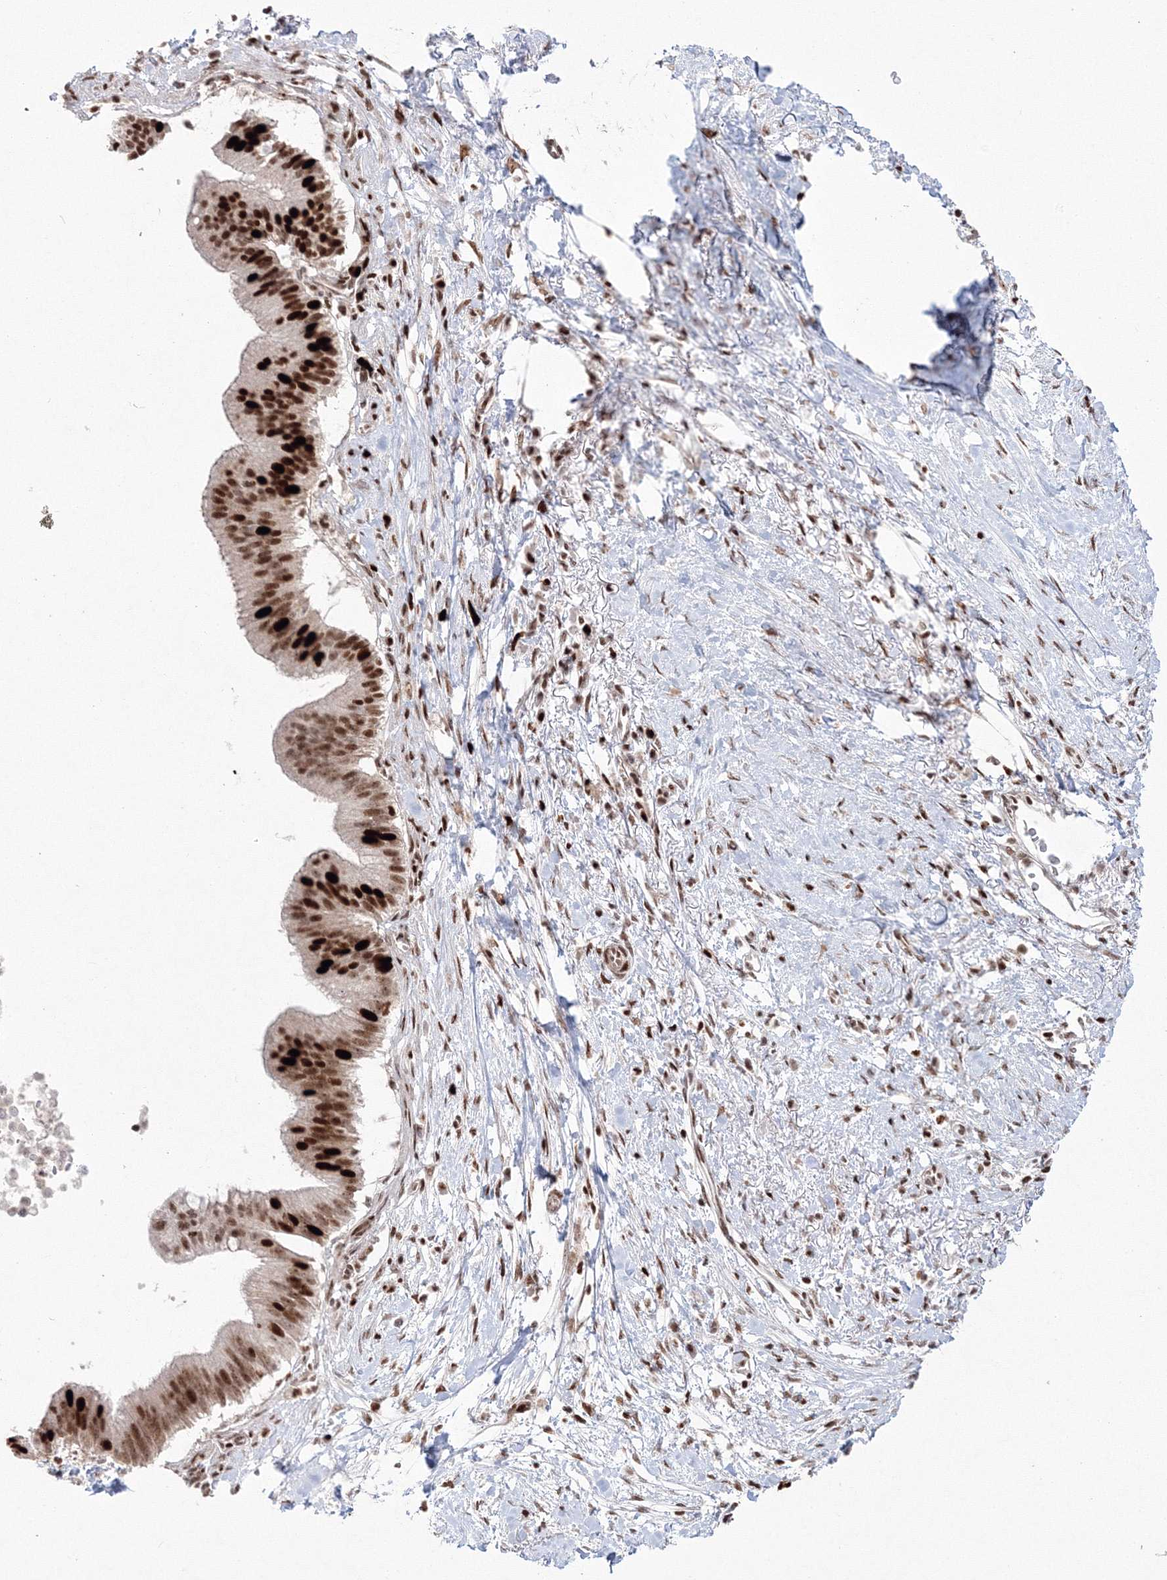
{"staining": {"intensity": "strong", "quantity": ">75%", "location": "nuclear"}, "tissue": "pancreatic cancer", "cell_type": "Tumor cells", "image_type": "cancer", "snomed": [{"axis": "morphology", "description": "Adenocarcinoma, NOS"}, {"axis": "topography", "description": "Pancreas"}], "caption": "Protein analysis of pancreatic cancer tissue displays strong nuclear positivity in about >75% of tumor cells. The staining was performed using DAB to visualize the protein expression in brown, while the nuclei were stained in blue with hematoxylin (Magnification: 20x).", "gene": "LIG1", "patient": {"sex": "male", "age": 68}}